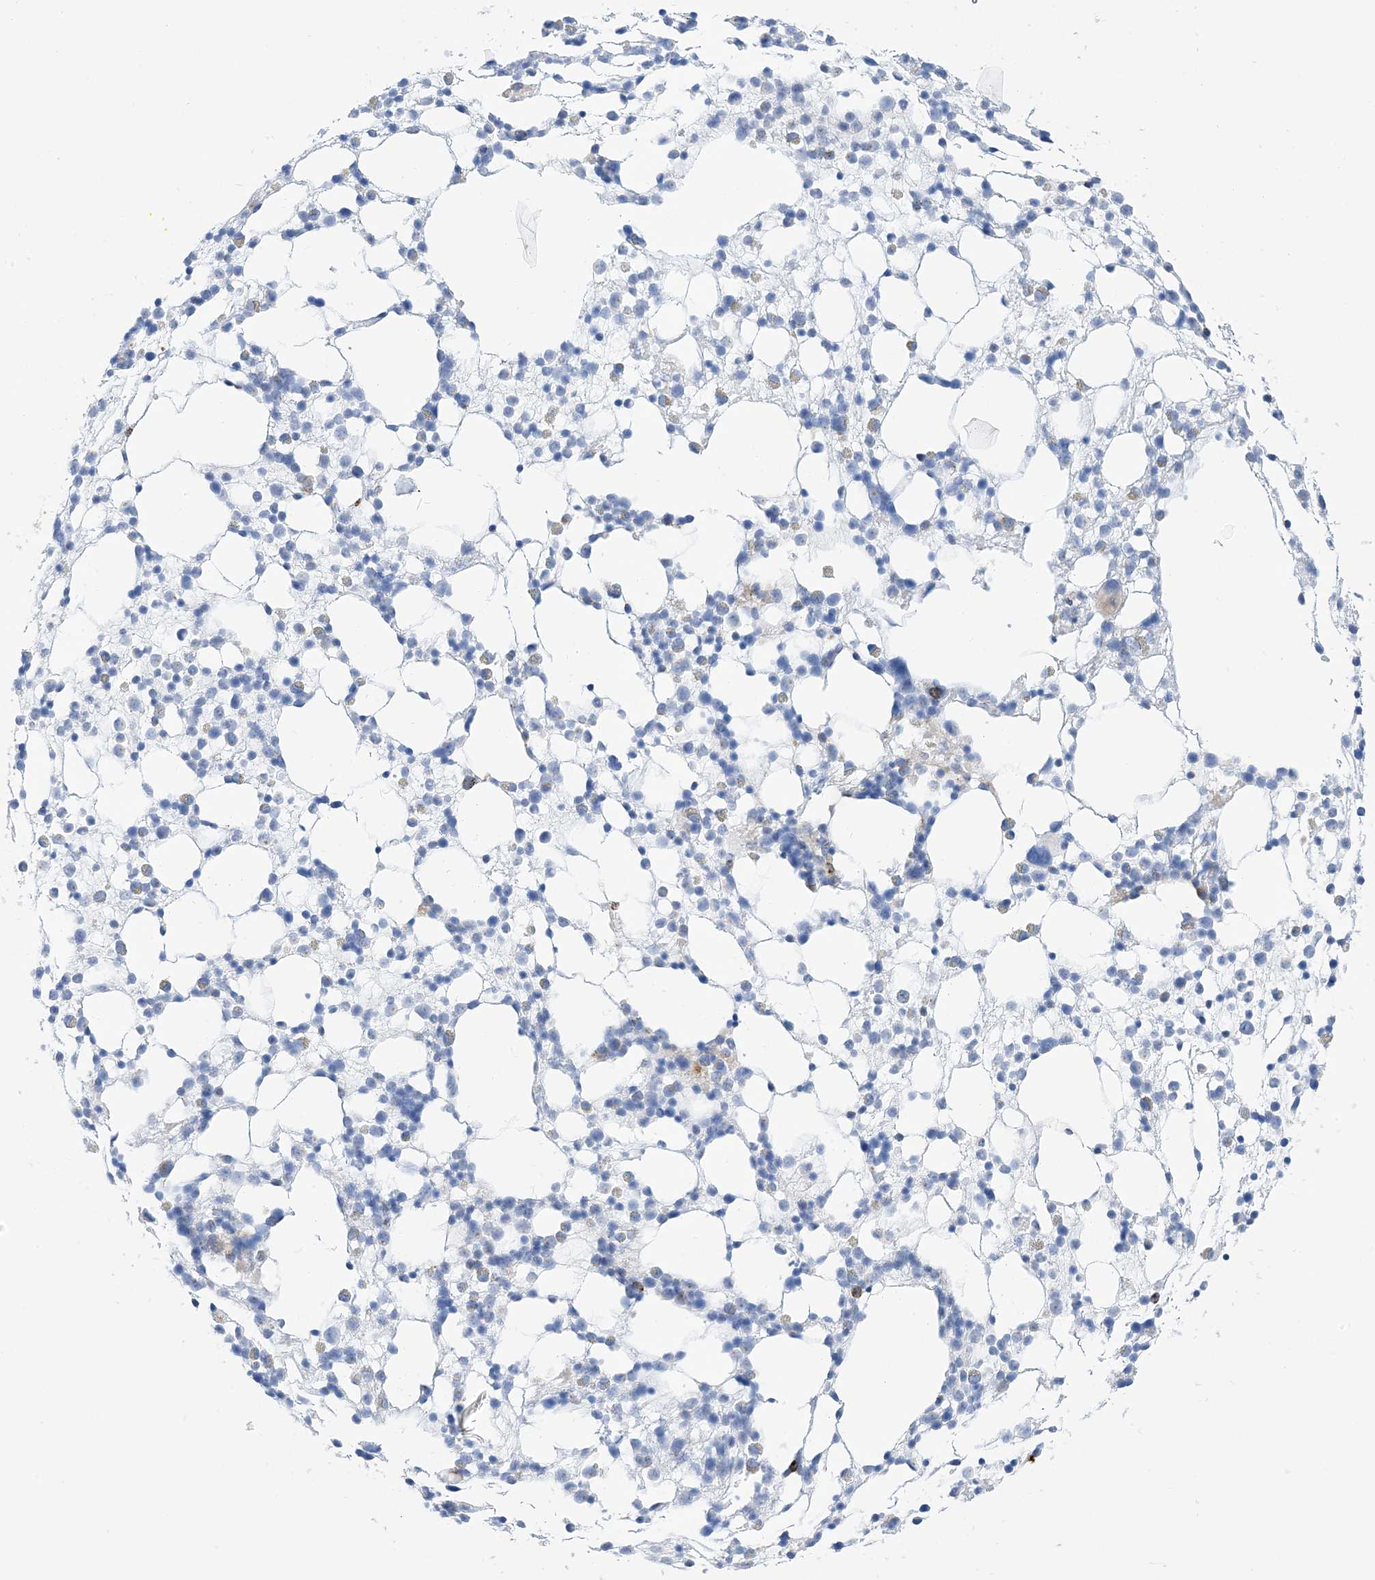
{"staining": {"intensity": "negative", "quantity": "none", "location": "none"}, "tissue": "bone marrow", "cell_type": "Hematopoietic cells", "image_type": "normal", "snomed": [{"axis": "morphology", "description": "Normal tissue, NOS"}, {"axis": "topography", "description": "Bone marrow"}], "caption": "Immunohistochemistry photomicrograph of unremarkable bone marrow stained for a protein (brown), which demonstrates no expression in hematopoietic cells.", "gene": "DPH3", "patient": {"sex": "female", "age": 57}}